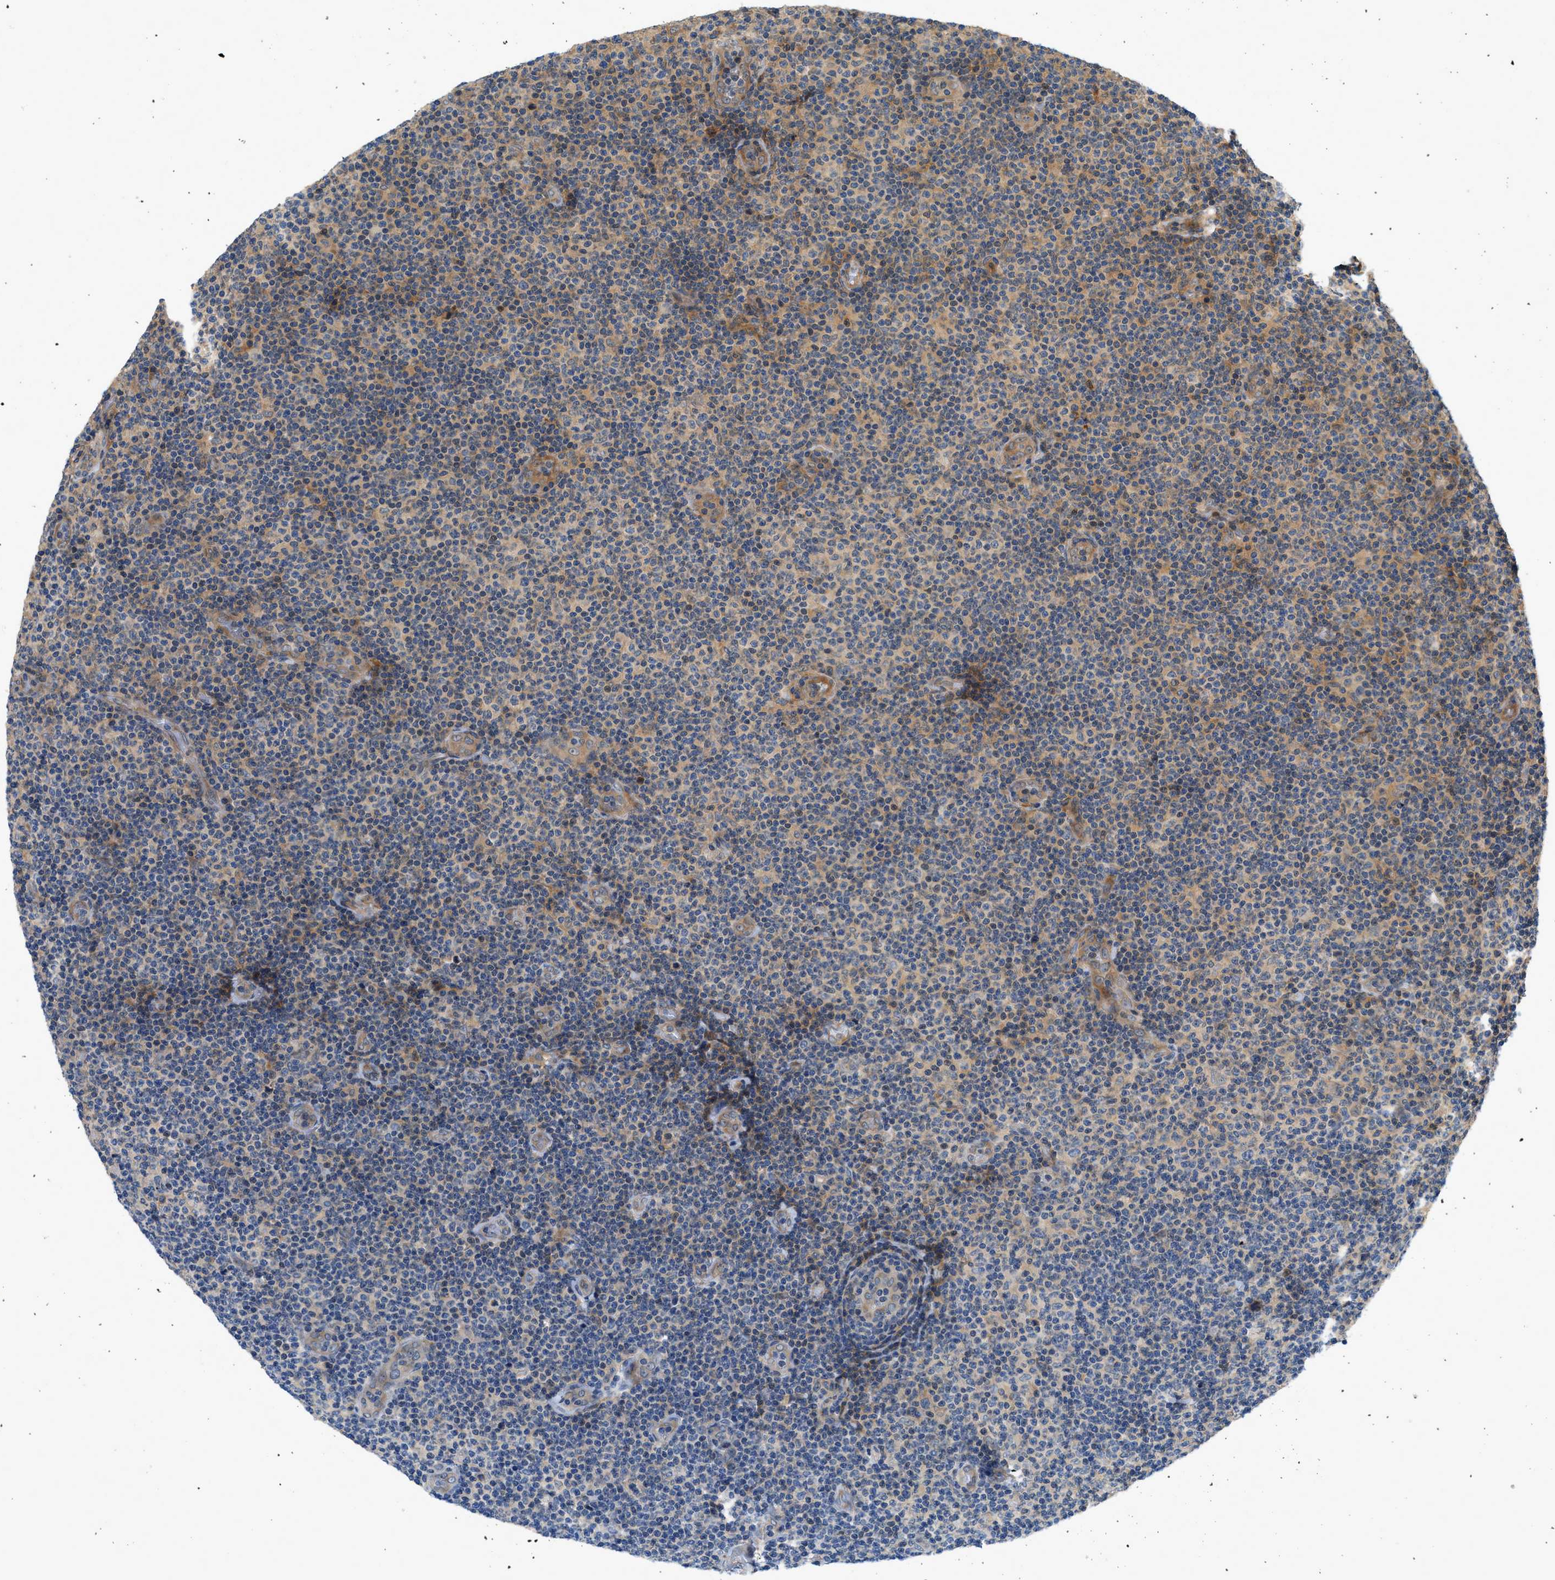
{"staining": {"intensity": "weak", "quantity": "25%-75%", "location": "cytoplasmic/membranous,nuclear"}, "tissue": "lymphoma", "cell_type": "Tumor cells", "image_type": "cancer", "snomed": [{"axis": "morphology", "description": "Malignant lymphoma, non-Hodgkin's type, Low grade"}, {"axis": "topography", "description": "Lymph node"}], "caption": "Tumor cells reveal low levels of weak cytoplasmic/membranous and nuclear staining in about 25%-75% of cells in human low-grade malignant lymphoma, non-Hodgkin's type.", "gene": "GPR31", "patient": {"sex": "male", "age": 83}}